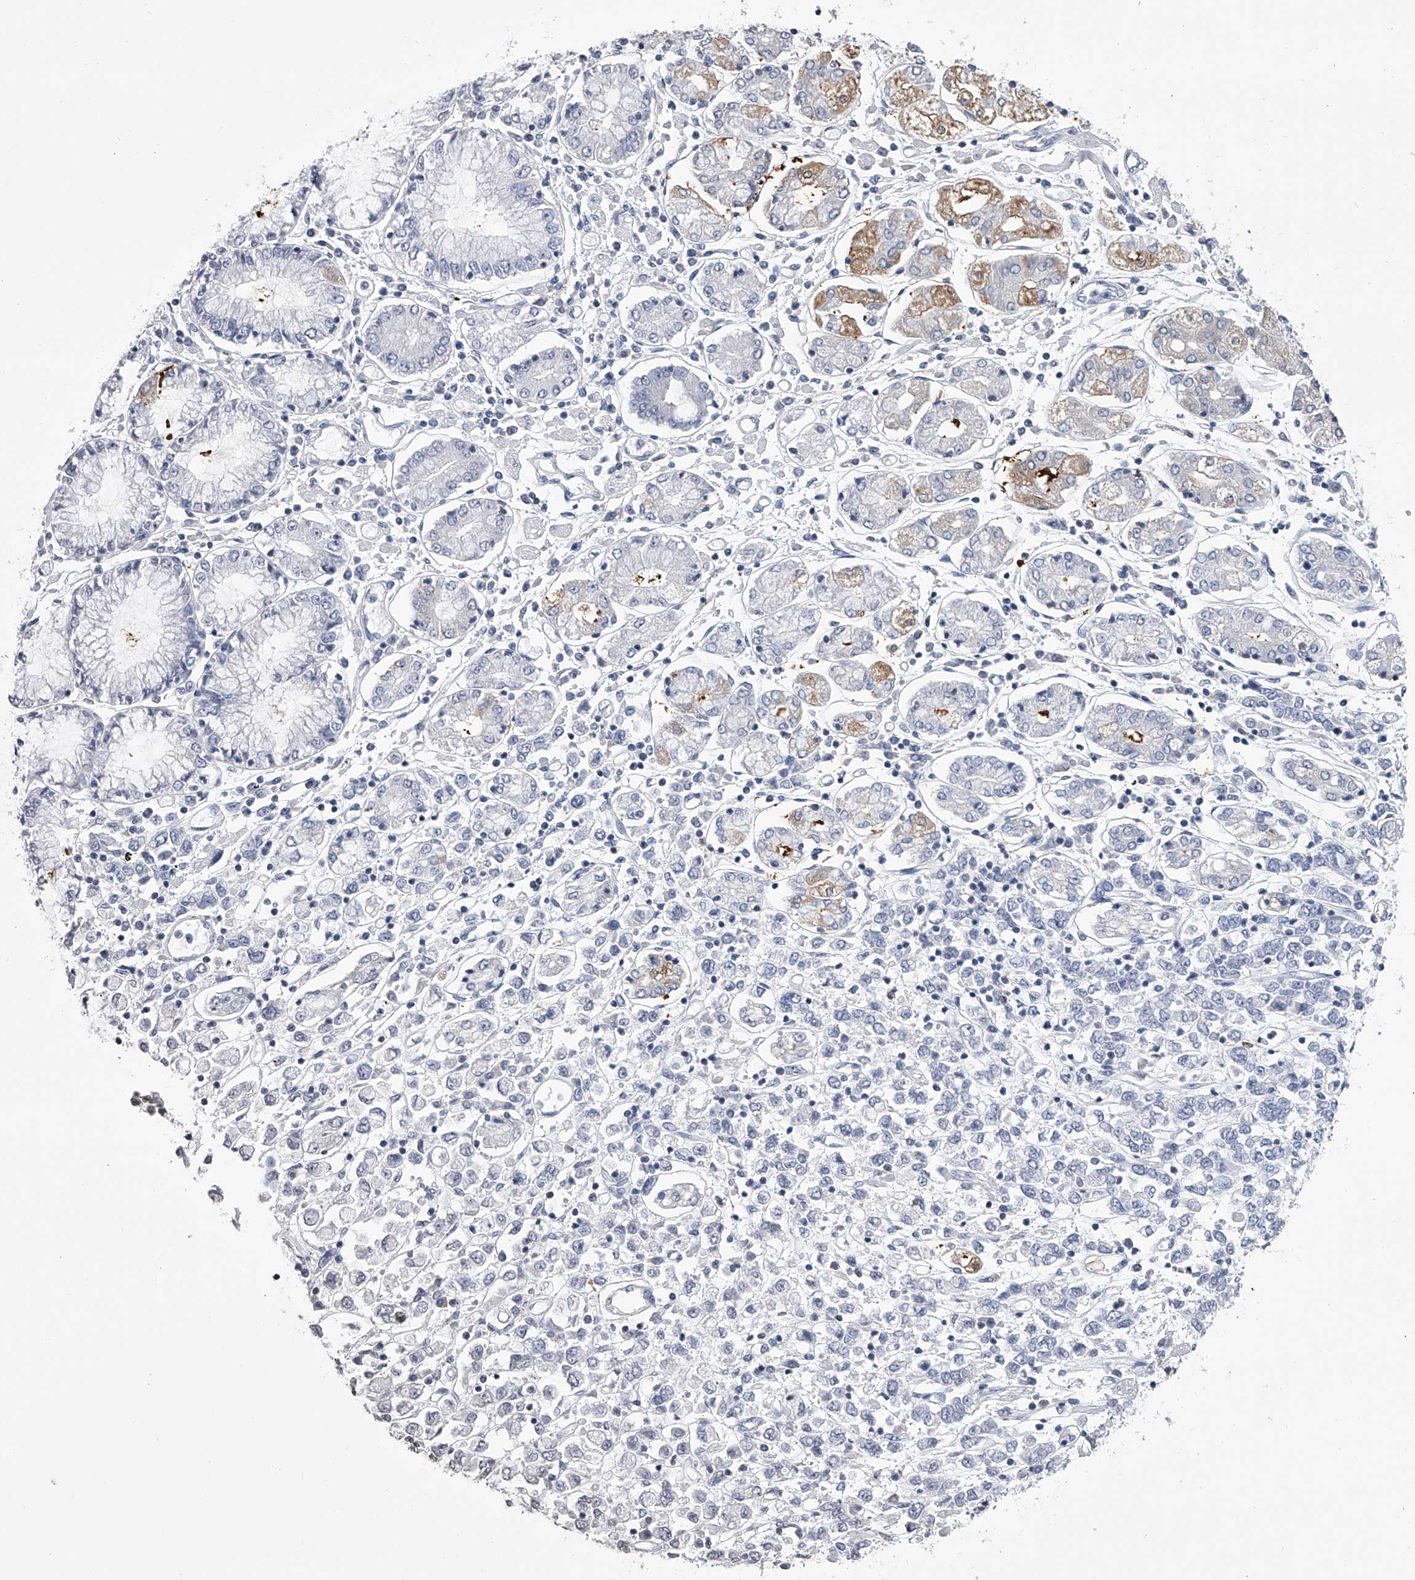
{"staining": {"intensity": "negative", "quantity": "none", "location": "none"}, "tissue": "stomach cancer", "cell_type": "Tumor cells", "image_type": "cancer", "snomed": [{"axis": "morphology", "description": "Adenocarcinoma, NOS"}, {"axis": "topography", "description": "Stomach"}], "caption": "Immunohistochemistry image of human stomach cancer (adenocarcinoma) stained for a protein (brown), which exhibits no positivity in tumor cells.", "gene": "TASP1", "patient": {"sex": "female", "age": 76}}